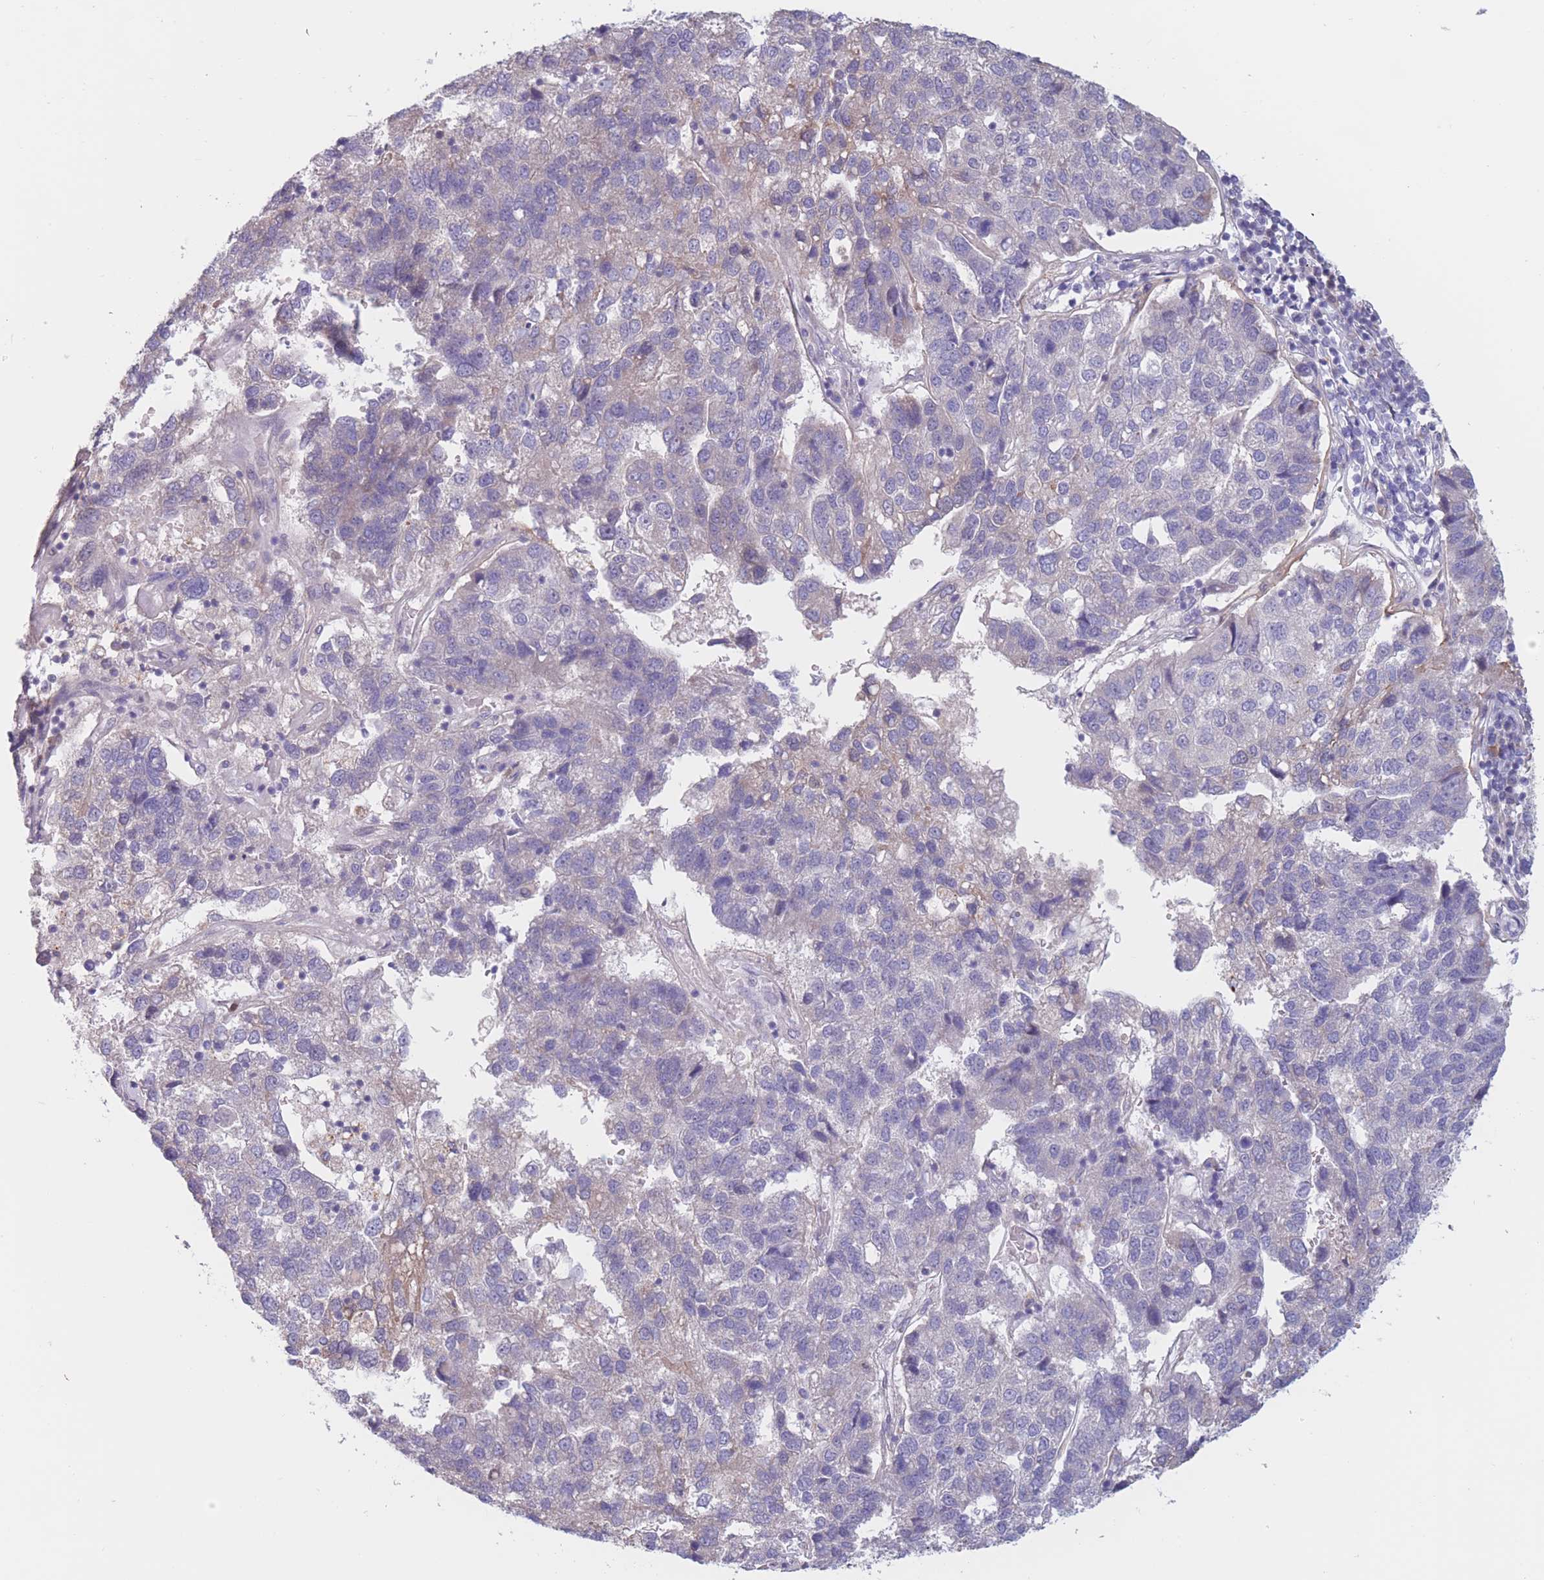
{"staining": {"intensity": "negative", "quantity": "none", "location": "none"}, "tissue": "pancreatic cancer", "cell_type": "Tumor cells", "image_type": "cancer", "snomed": [{"axis": "morphology", "description": "Adenocarcinoma, NOS"}, {"axis": "topography", "description": "Pancreas"}], "caption": "This is an immunohistochemistry (IHC) image of pancreatic cancer. There is no staining in tumor cells.", "gene": "COL27A1", "patient": {"sex": "female", "age": 61}}